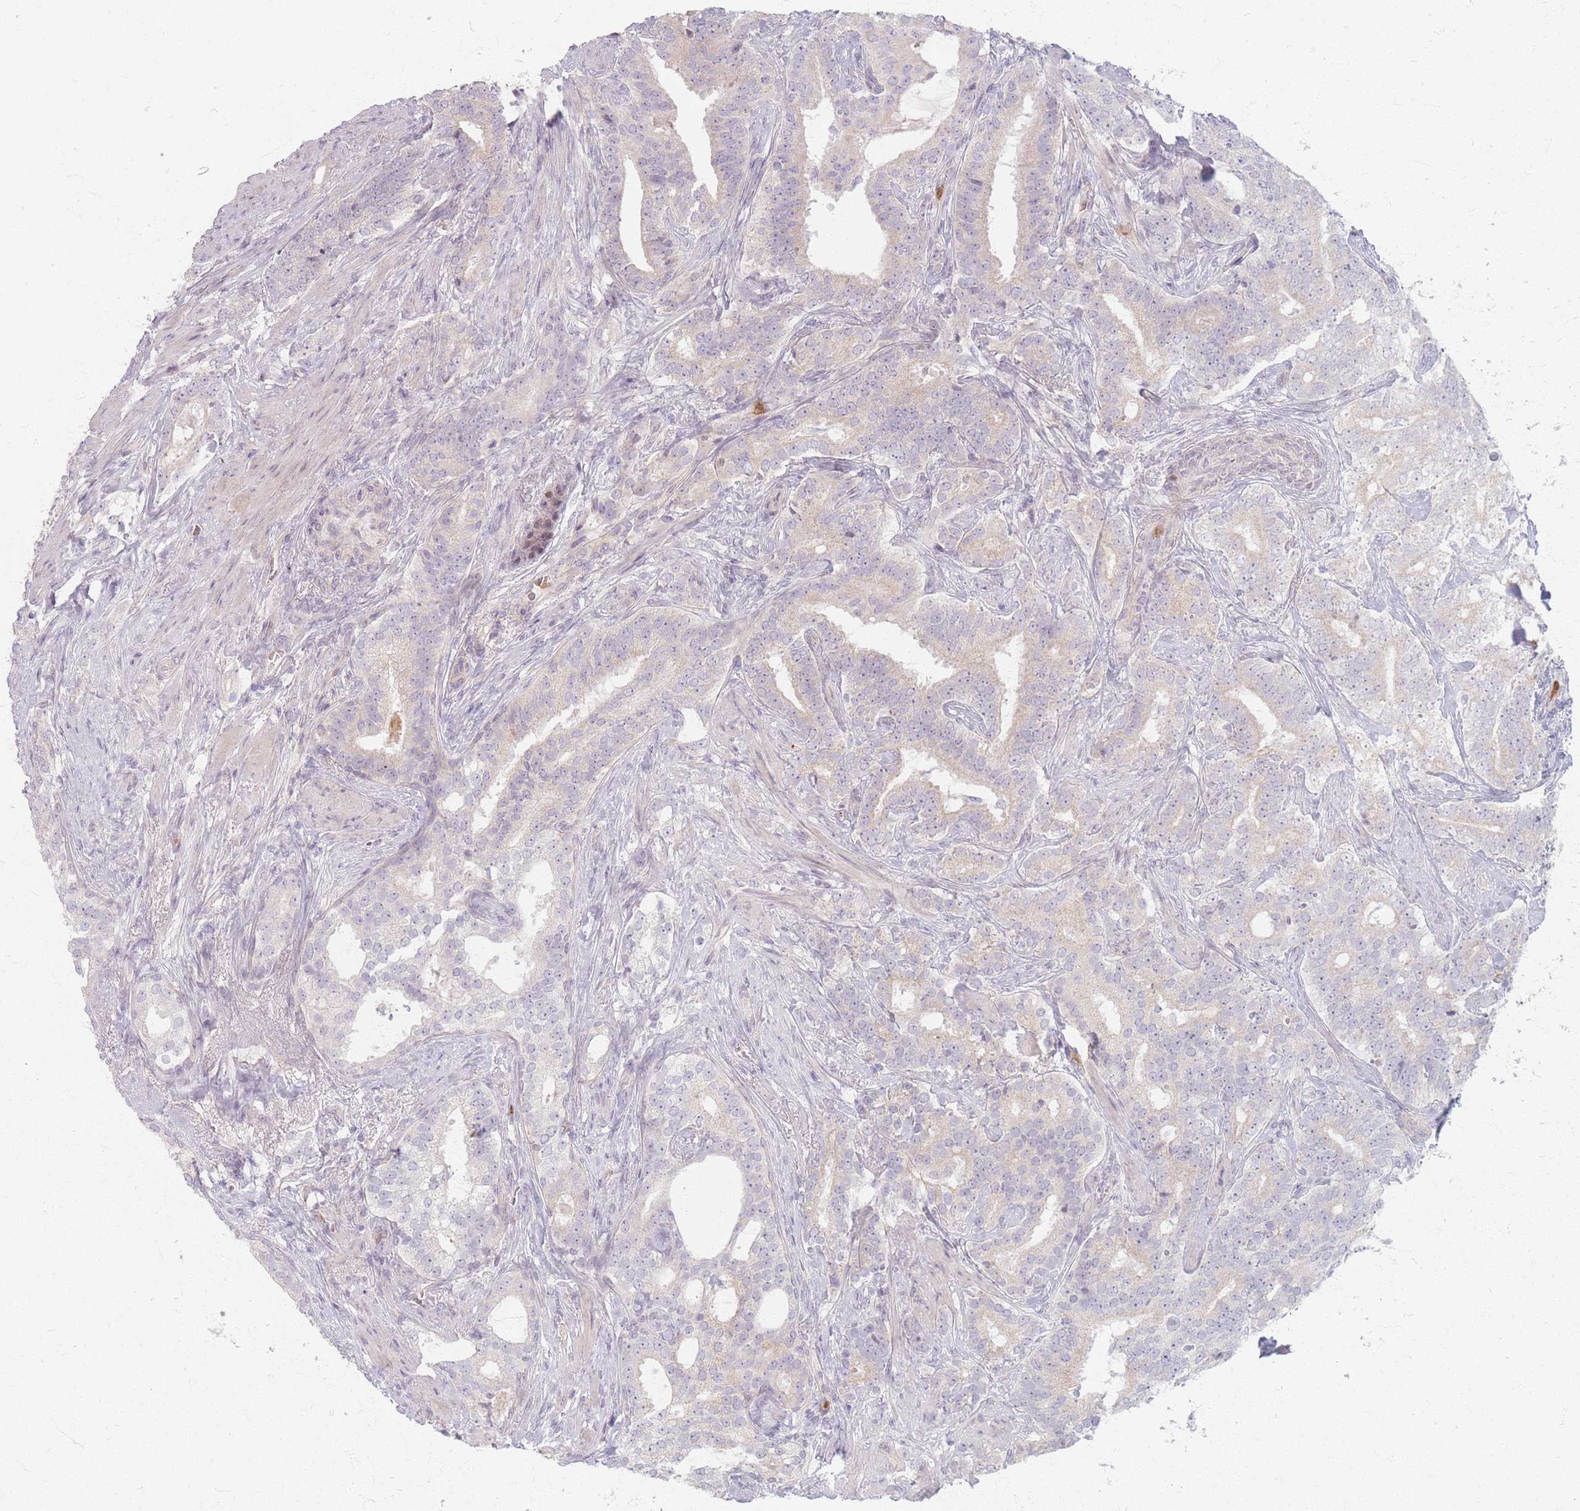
{"staining": {"intensity": "negative", "quantity": "none", "location": "none"}, "tissue": "prostate cancer", "cell_type": "Tumor cells", "image_type": "cancer", "snomed": [{"axis": "morphology", "description": "Adenocarcinoma, High grade"}, {"axis": "topography", "description": "Prostate"}], "caption": "A photomicrograph of human high-grade adenocarcinoma (prostate) is negative for staining in tumor cells.", "gene": "CHCHD7", "patient": {"sex": "male", "age": 64}}